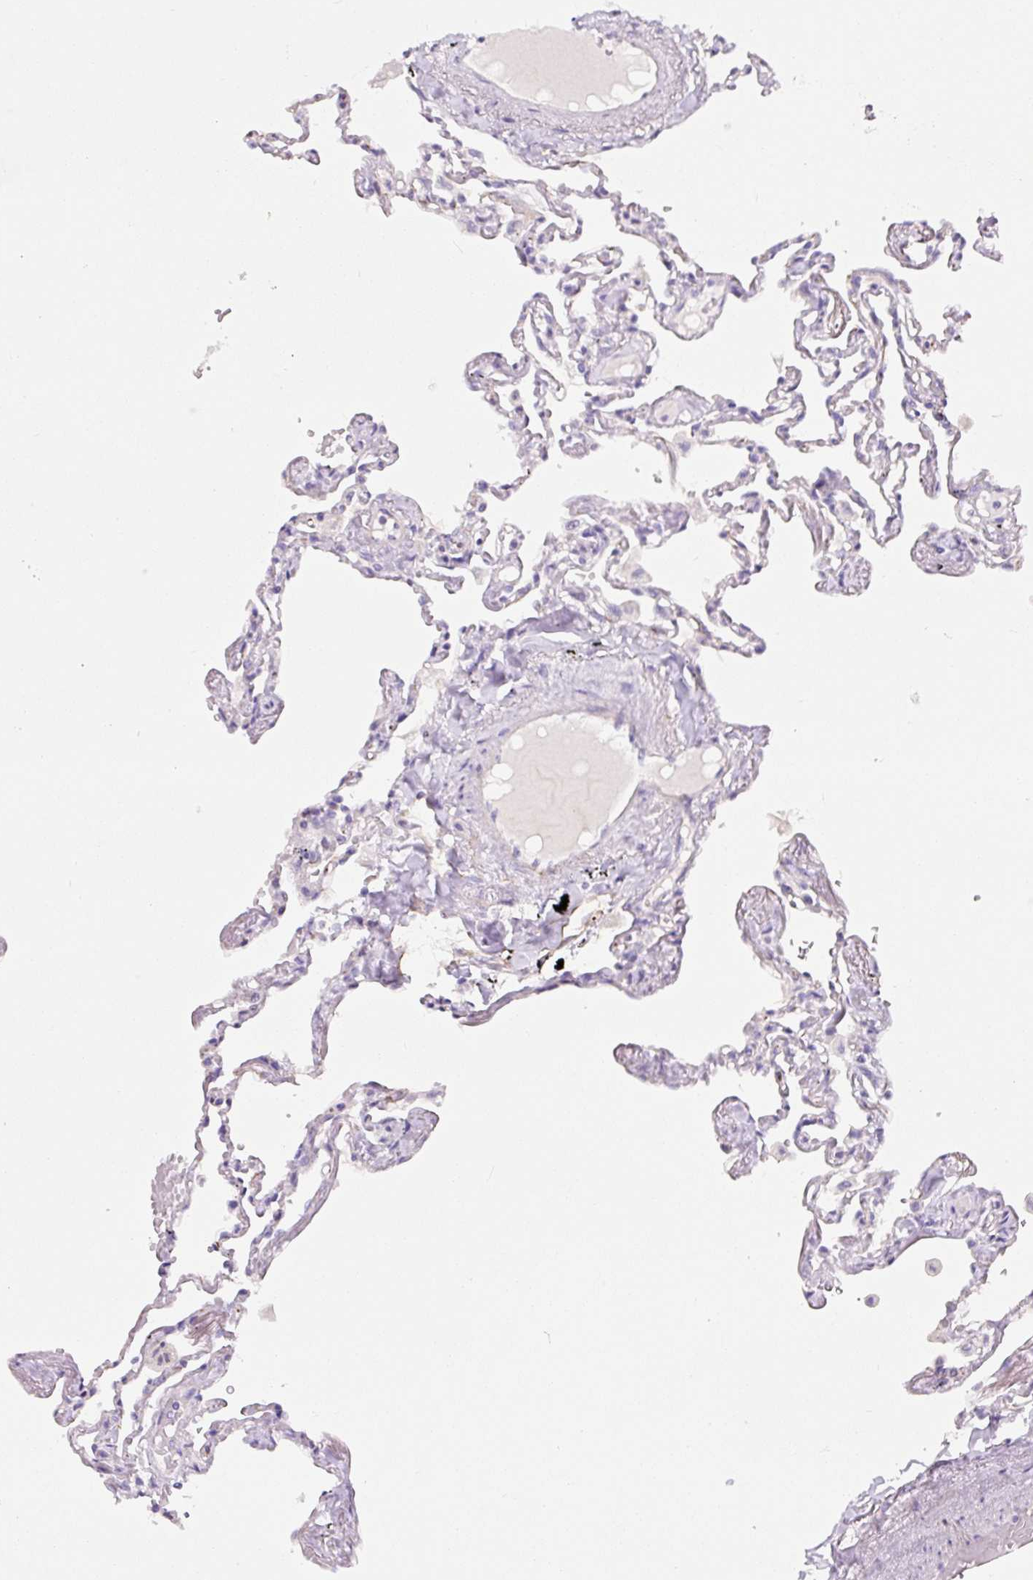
{"staining": {"intensity": "negative", "quantity": "none", "location": "none"}, "tissue": "lung", "cell_type": "Alveolar cells", "image_type": "normal", "snomed": [{"axis": "morphology", "description": "Normal tissue, NOS"}, {"axis": "topography", "description": "Lung"}], "caption": "The image shows no staining of alveolar cells in normal lung. (Immunohistochemistry, brightfield microscopy, high magnification).", "gene": "CCL25", "patient": {"sex": "female", "age": 67}}